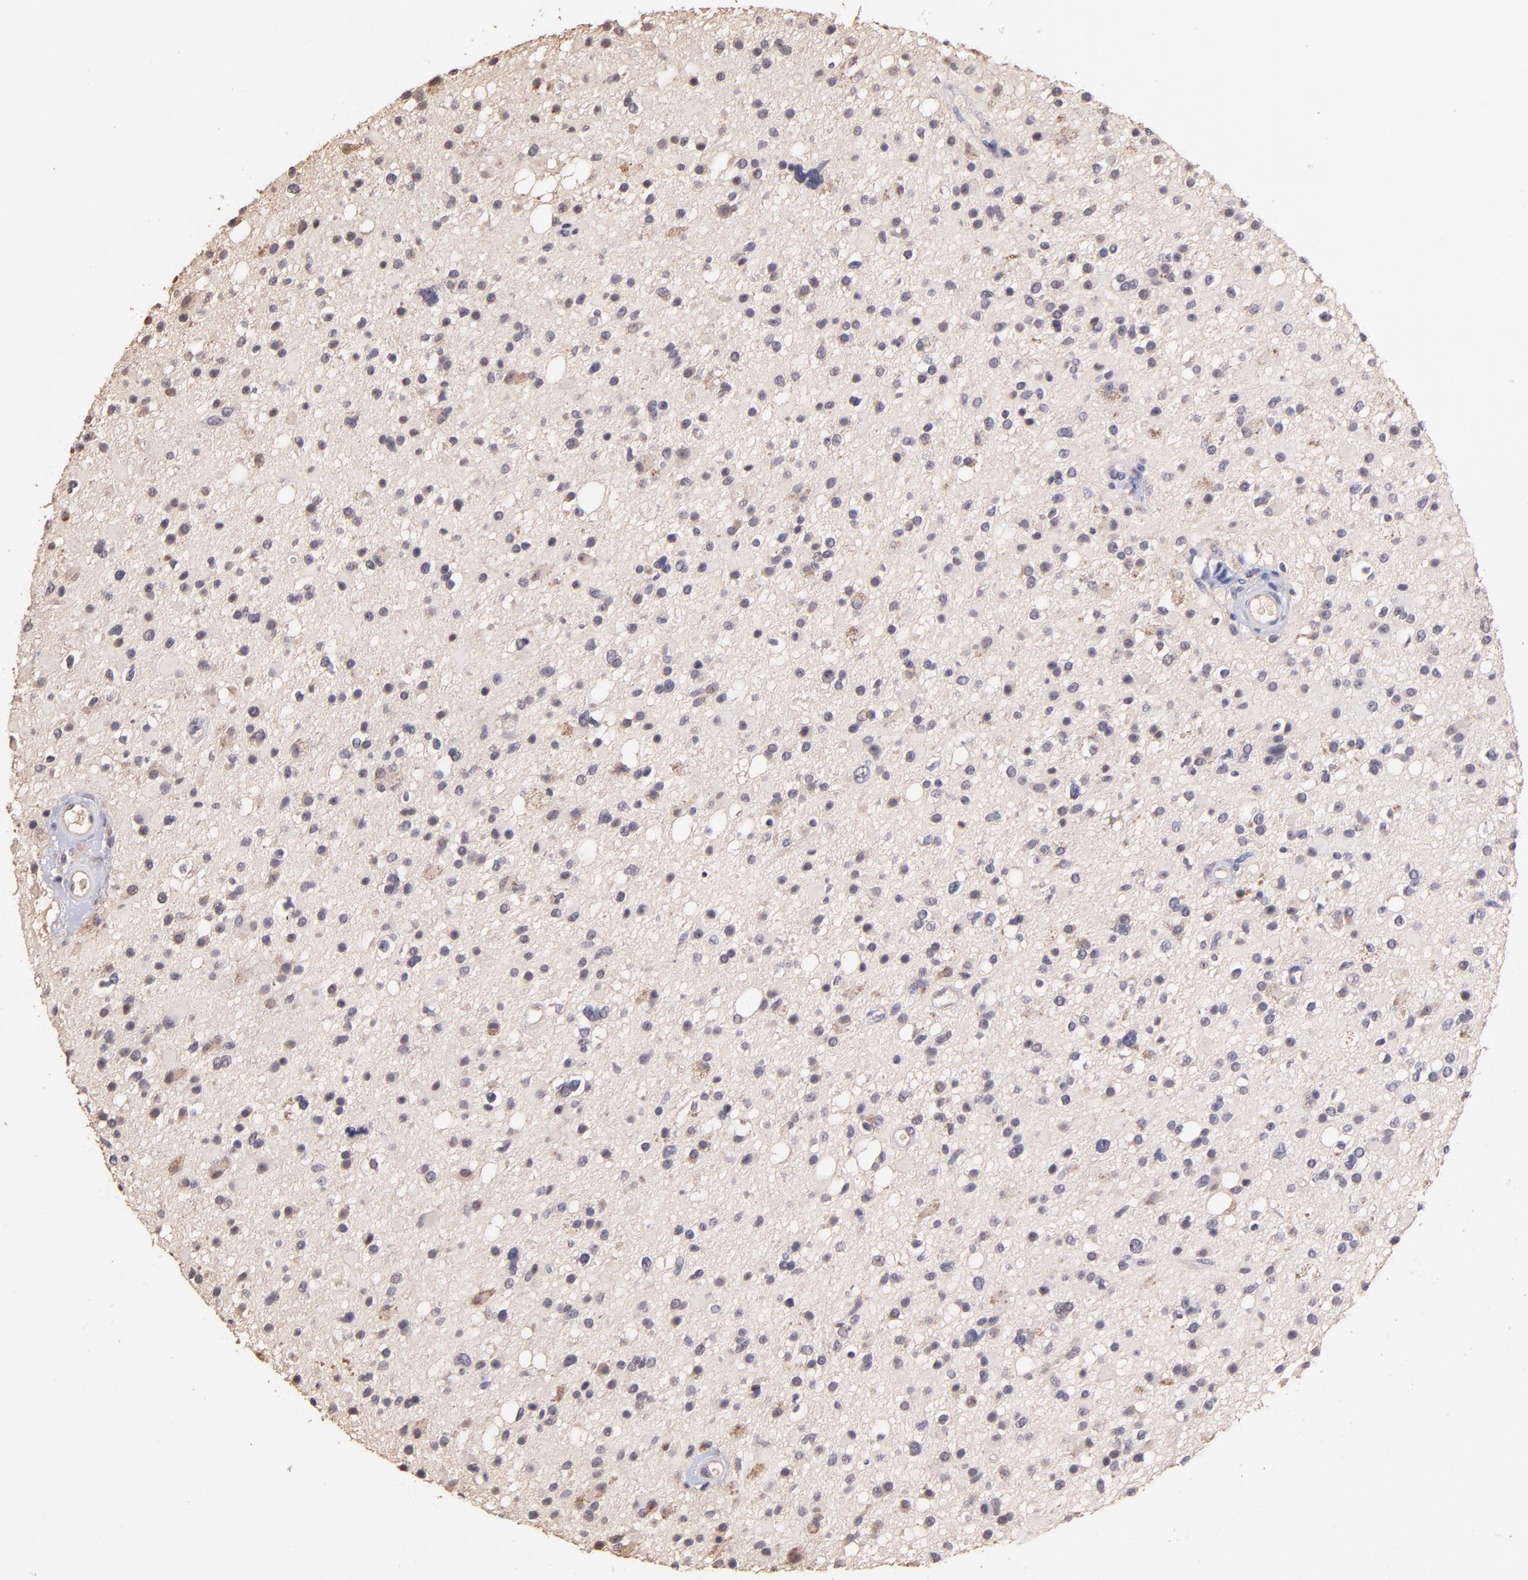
{"staining": {"intensity": "weak", "quantity": "<25%", "location": "cytoplasmic/membranous,nuclear"}, "tissue": "glioma", "cell_type": "Tumor cells", "image_type": "cancer", "snomed": [{"axis": "morphology", "description": "Glioma, malignant, High grade"}, {"axis": "topography", "description": "Brain"}], "caption": "Glioma was stained to show a protein in brown. There is no significant expression in tumor cells.", "gene": "RNASEL", "patient": {"sex": "male", "age": 33}}